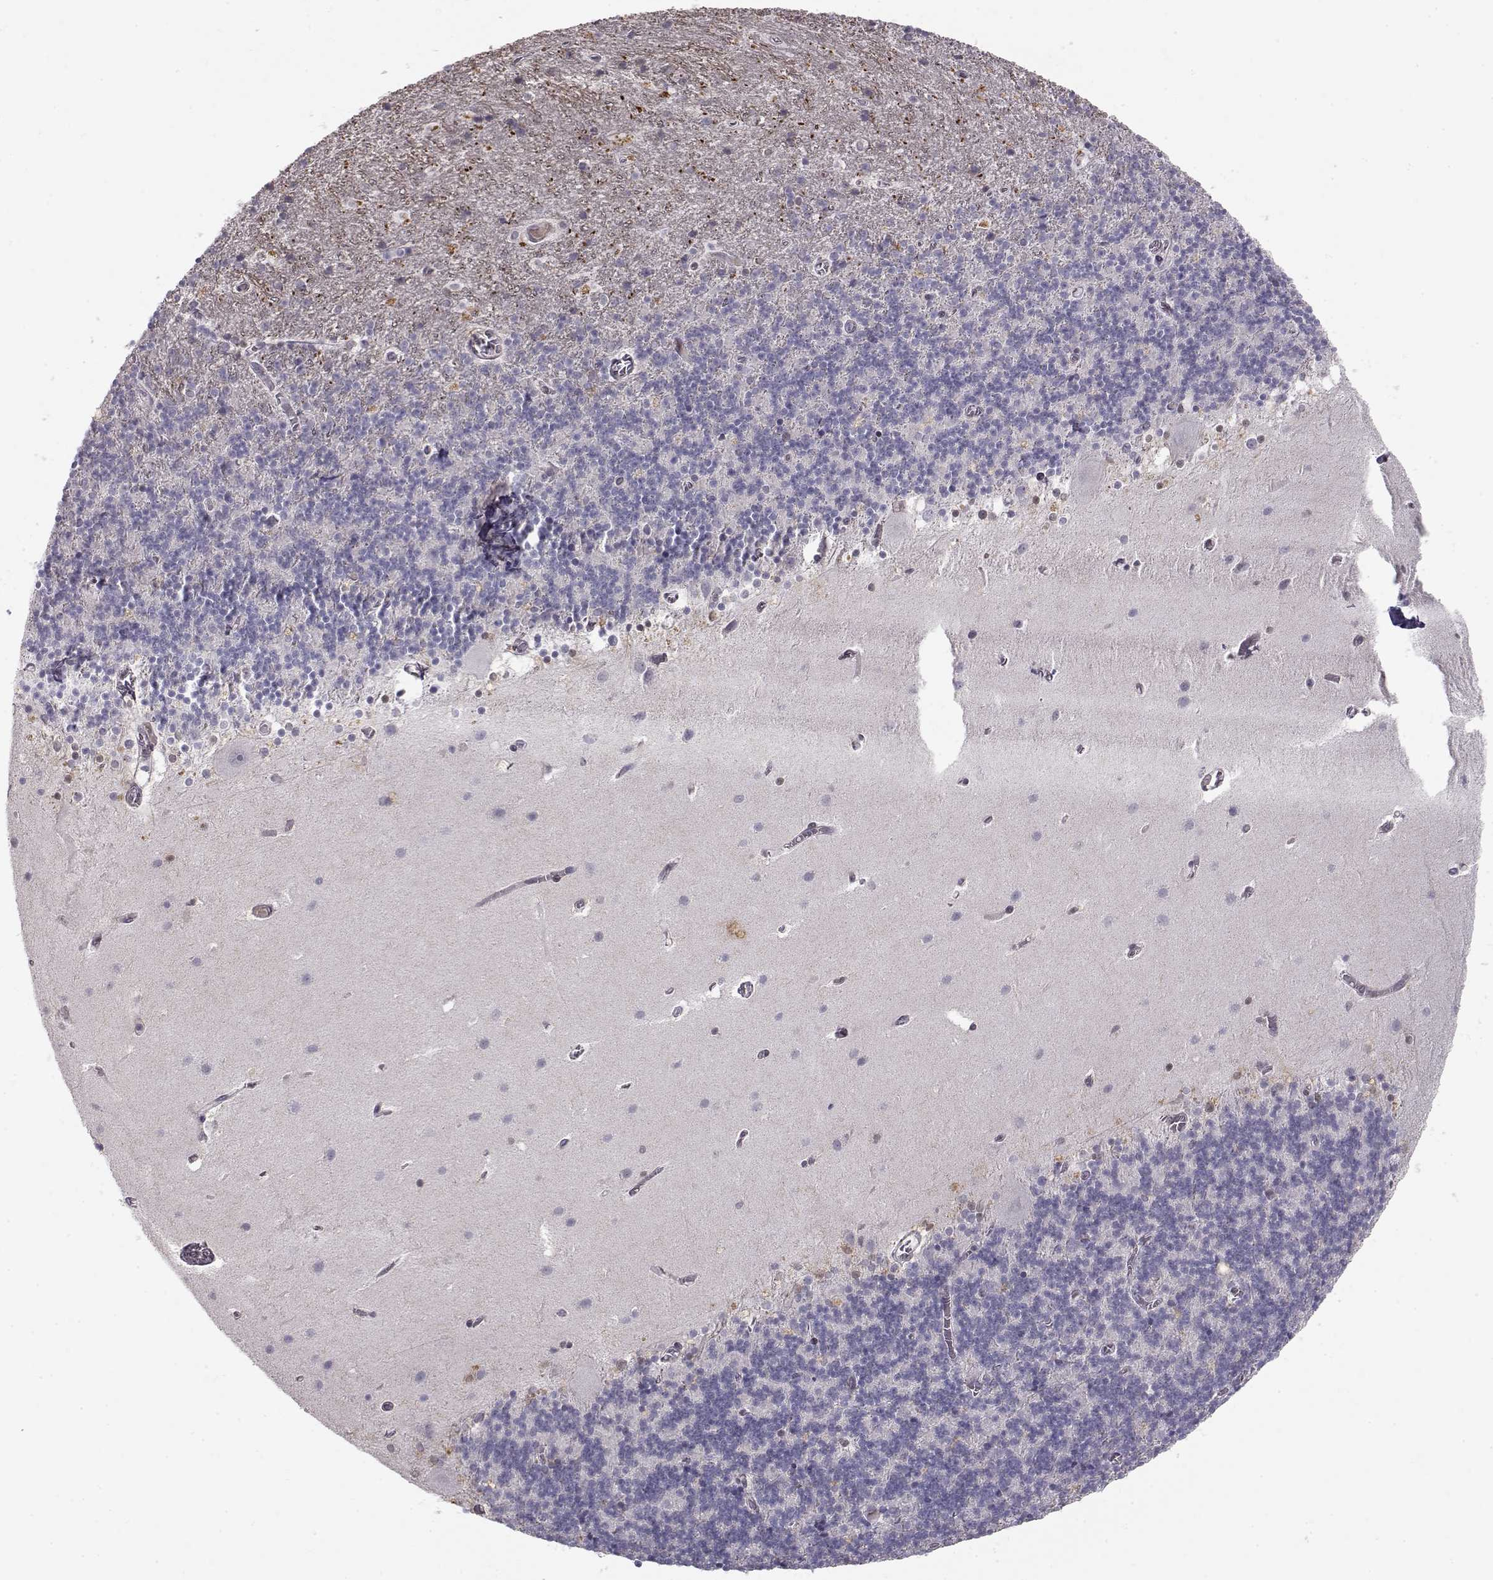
{"staining": {"intensity": "negative", "quantity": "none", "location": "none"}, "tissue": "cerebellum", "cell_type": "Cells in granular layer", "image_type": "normal", "snomed": [{"axis": "morphology", "description": "Normal tissue, NOS"}, {"axis": "topography", "description": "Cerebellum"}], "caption": "DAB immunohistochemical staining of benign cerebellum shows no significant expression in cells in granular layer.", "gene": "CDK4", "patient": {"sex": "male", "age": 70}}